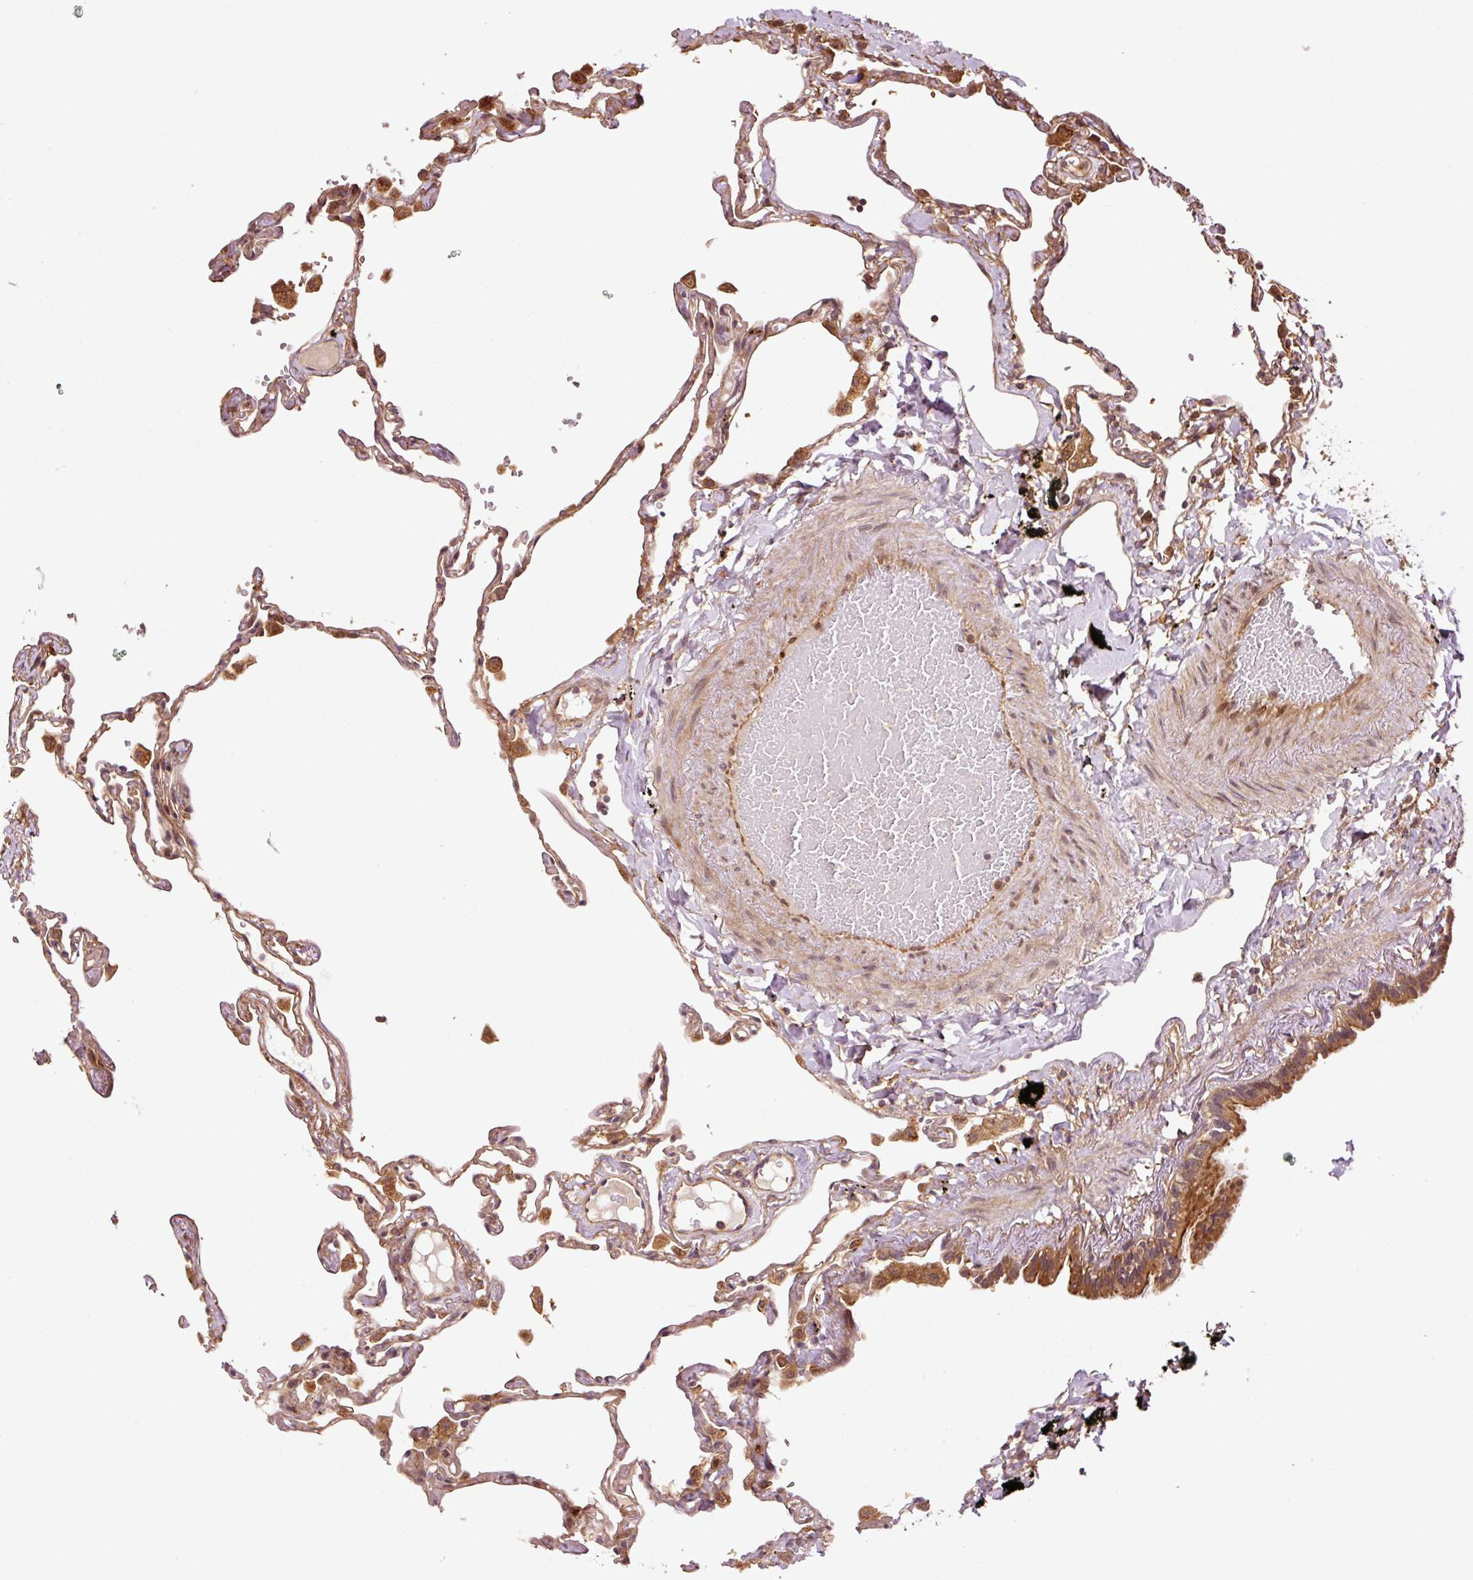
{"staining": {"intensity": "moderate", "quantity": ">75%", "location": "cytoplasmic/membranous"}, "tissue": "lung", "cell_type": "Alveolar cells", "image_type": "normal", "snomed": [{"axis": "morphology", "description": "Normal tissue, NOS"}, {"axis": "topography", "description": "Lung"}], "caption": "A medium amount of moderate cytoplasmic/membranous positivity is identified in about >75% of alveolar cells in normal lung.", "gene": "OXER1", "patient": {"sex": "female", "age": 67}}